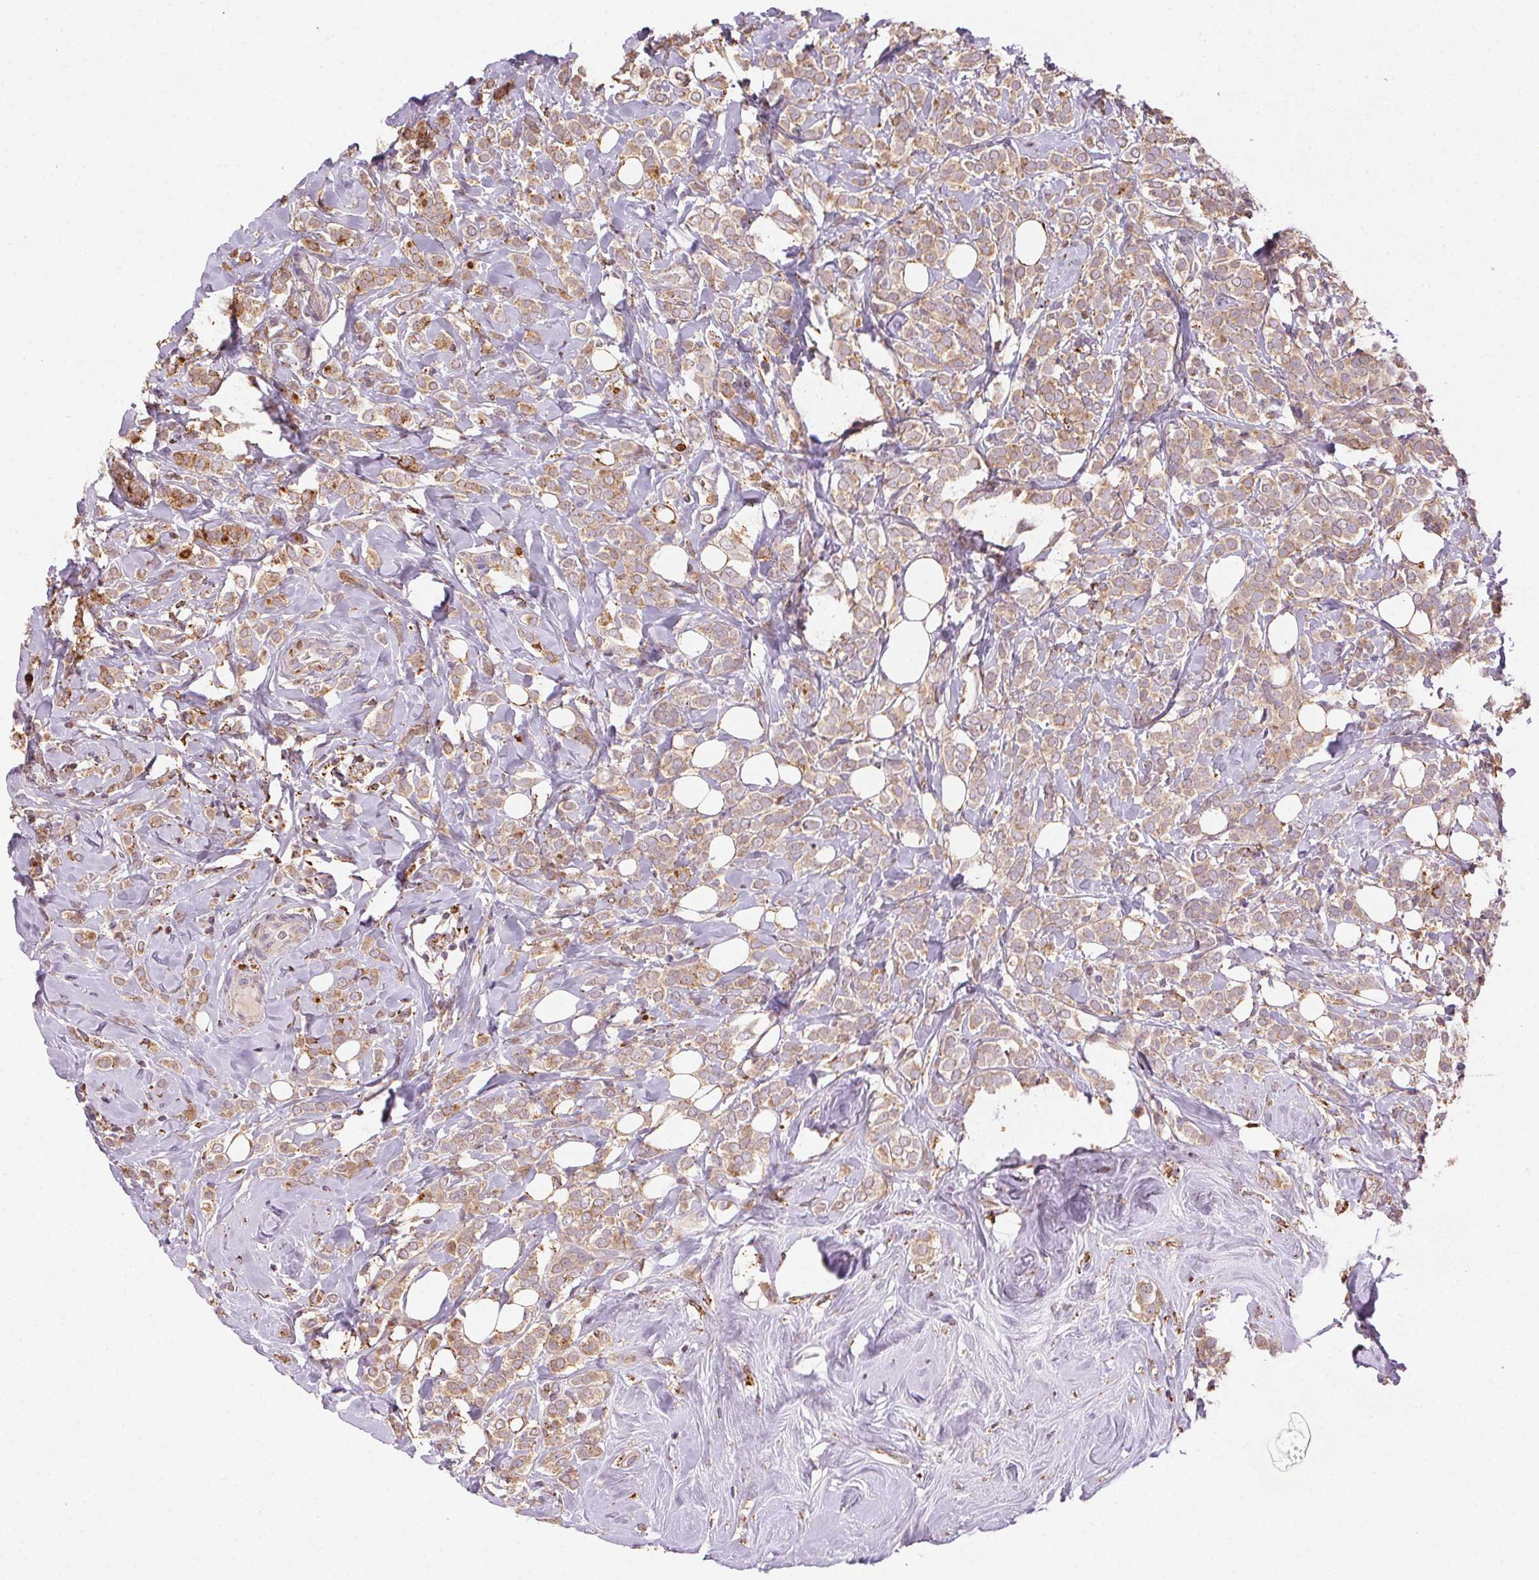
{"staining": {"intensity": "weak", "quantity": ">75%", "location": "cytoplasmic/membranous"}, "tissue": "breast cancer", "cell_type": "Tumor cells", "image_type": "cancer", "snomed": [{"axis": "morphology", "description": "Lobular carcinoma"}, {"axis": "topography", "description": "Breast"}], "caption": "Immunohistochemical staining of breast lobular carcinoma exhibits weak cytoplasmic/membranous protein staining in approximately >75% of tumor cells.", "gene": "FNBP1L", "patient": {"sex": "female", "age": 49}}